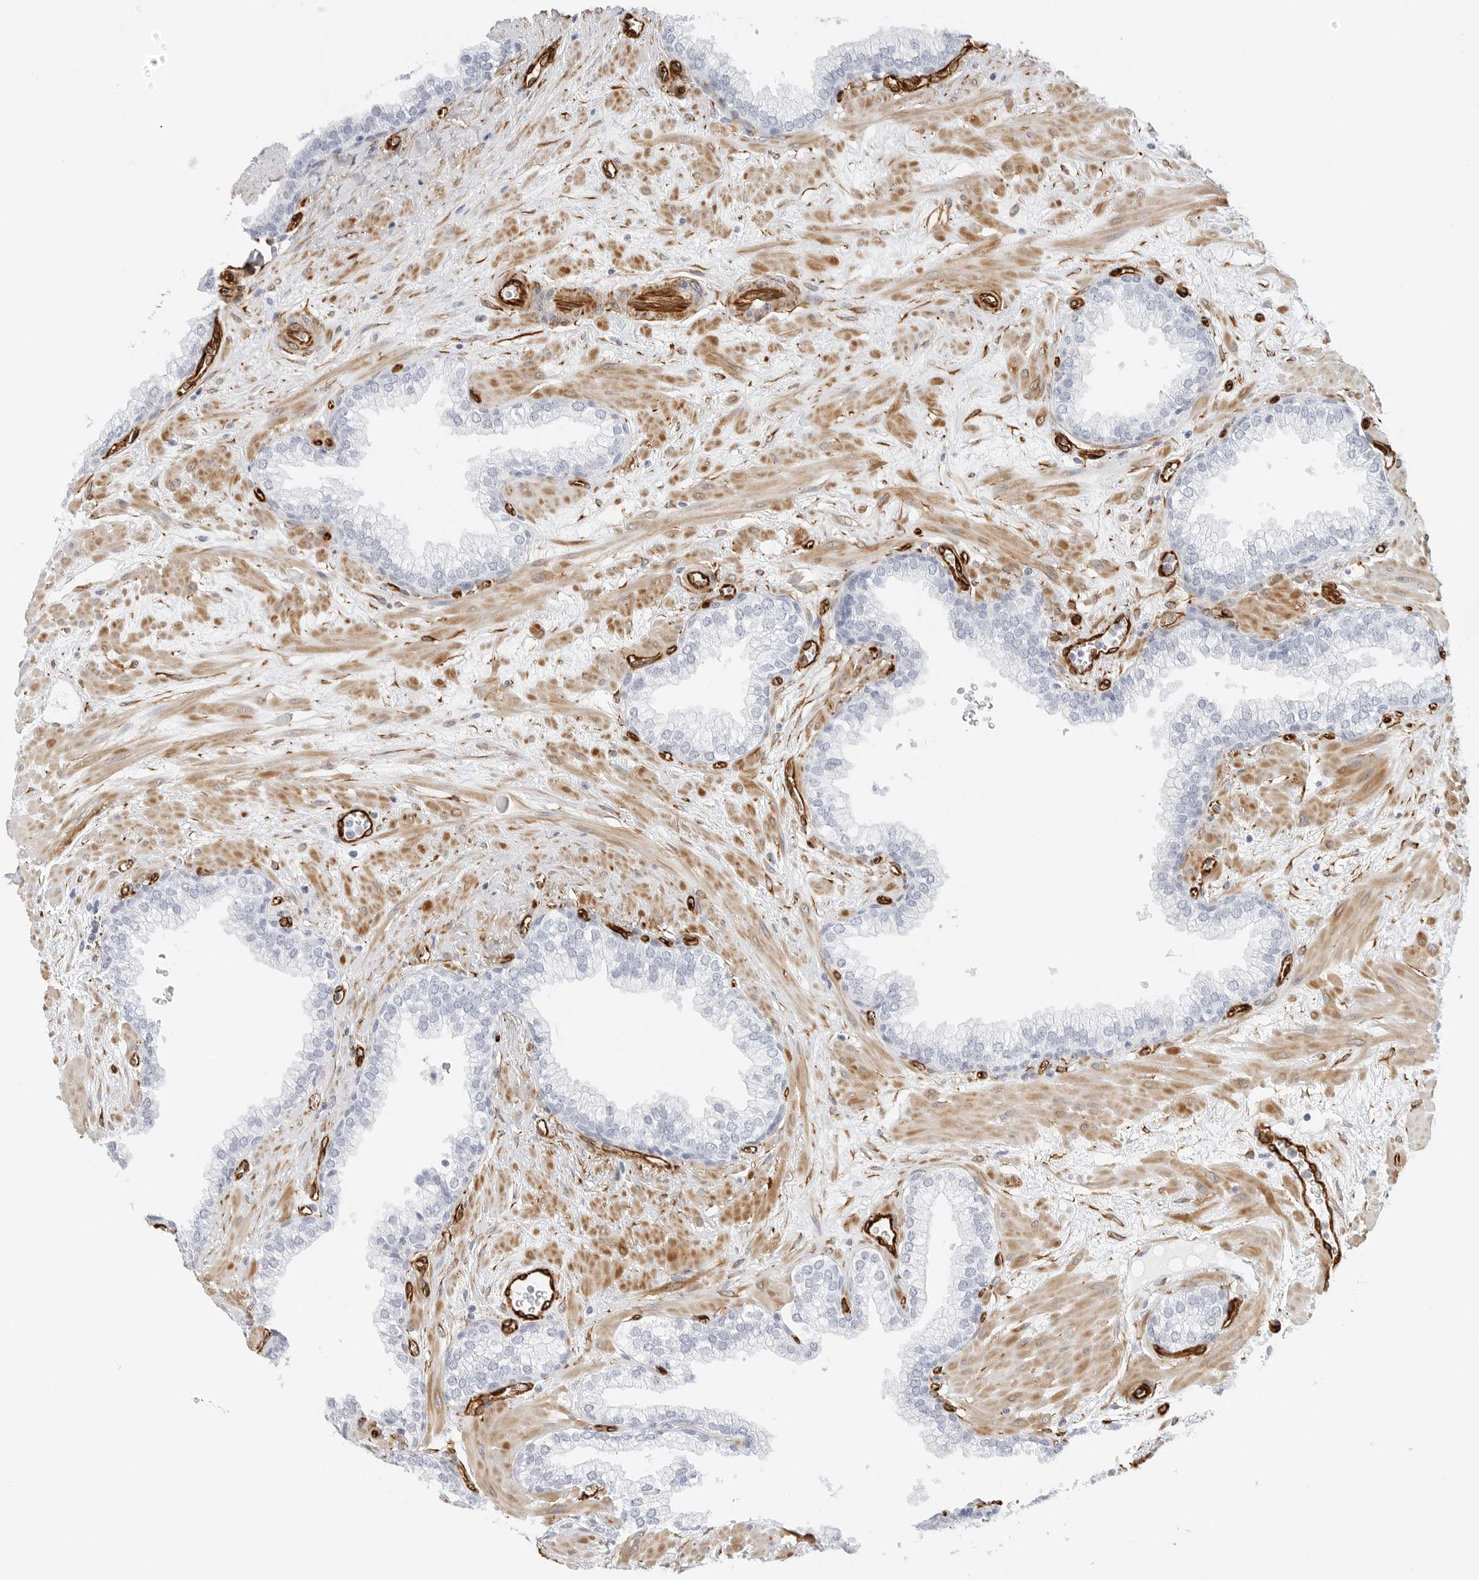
{"staining": {"intensity": "negative", "quantity": "none", "location": "none"}, "tissue": "prostate", "cell_type": "Glandular cells", "image_type": "normal", "snomed": [{"axis": "morphology", "description": "Normal tissue, NOS"}, {"axis": "morphology", "description": "Urothelial carcinoma, Low grade"}, {"axis": "topography", "description": "Urinary bladder"}, {"axis": "topography", "description": "Prostate"}], "caption": "Histopathology image shows no significant protein positivity in glandular cells of benign prostate. (Stains: DAB (3,3'-diaminobenzidine) immunohistochemistry (IHC) with hematoxylin counter stain, Microscopy: brightfield microscopy at high magnification).", "gene": "NES", "patient": {"sex": "male", "age": 60}}